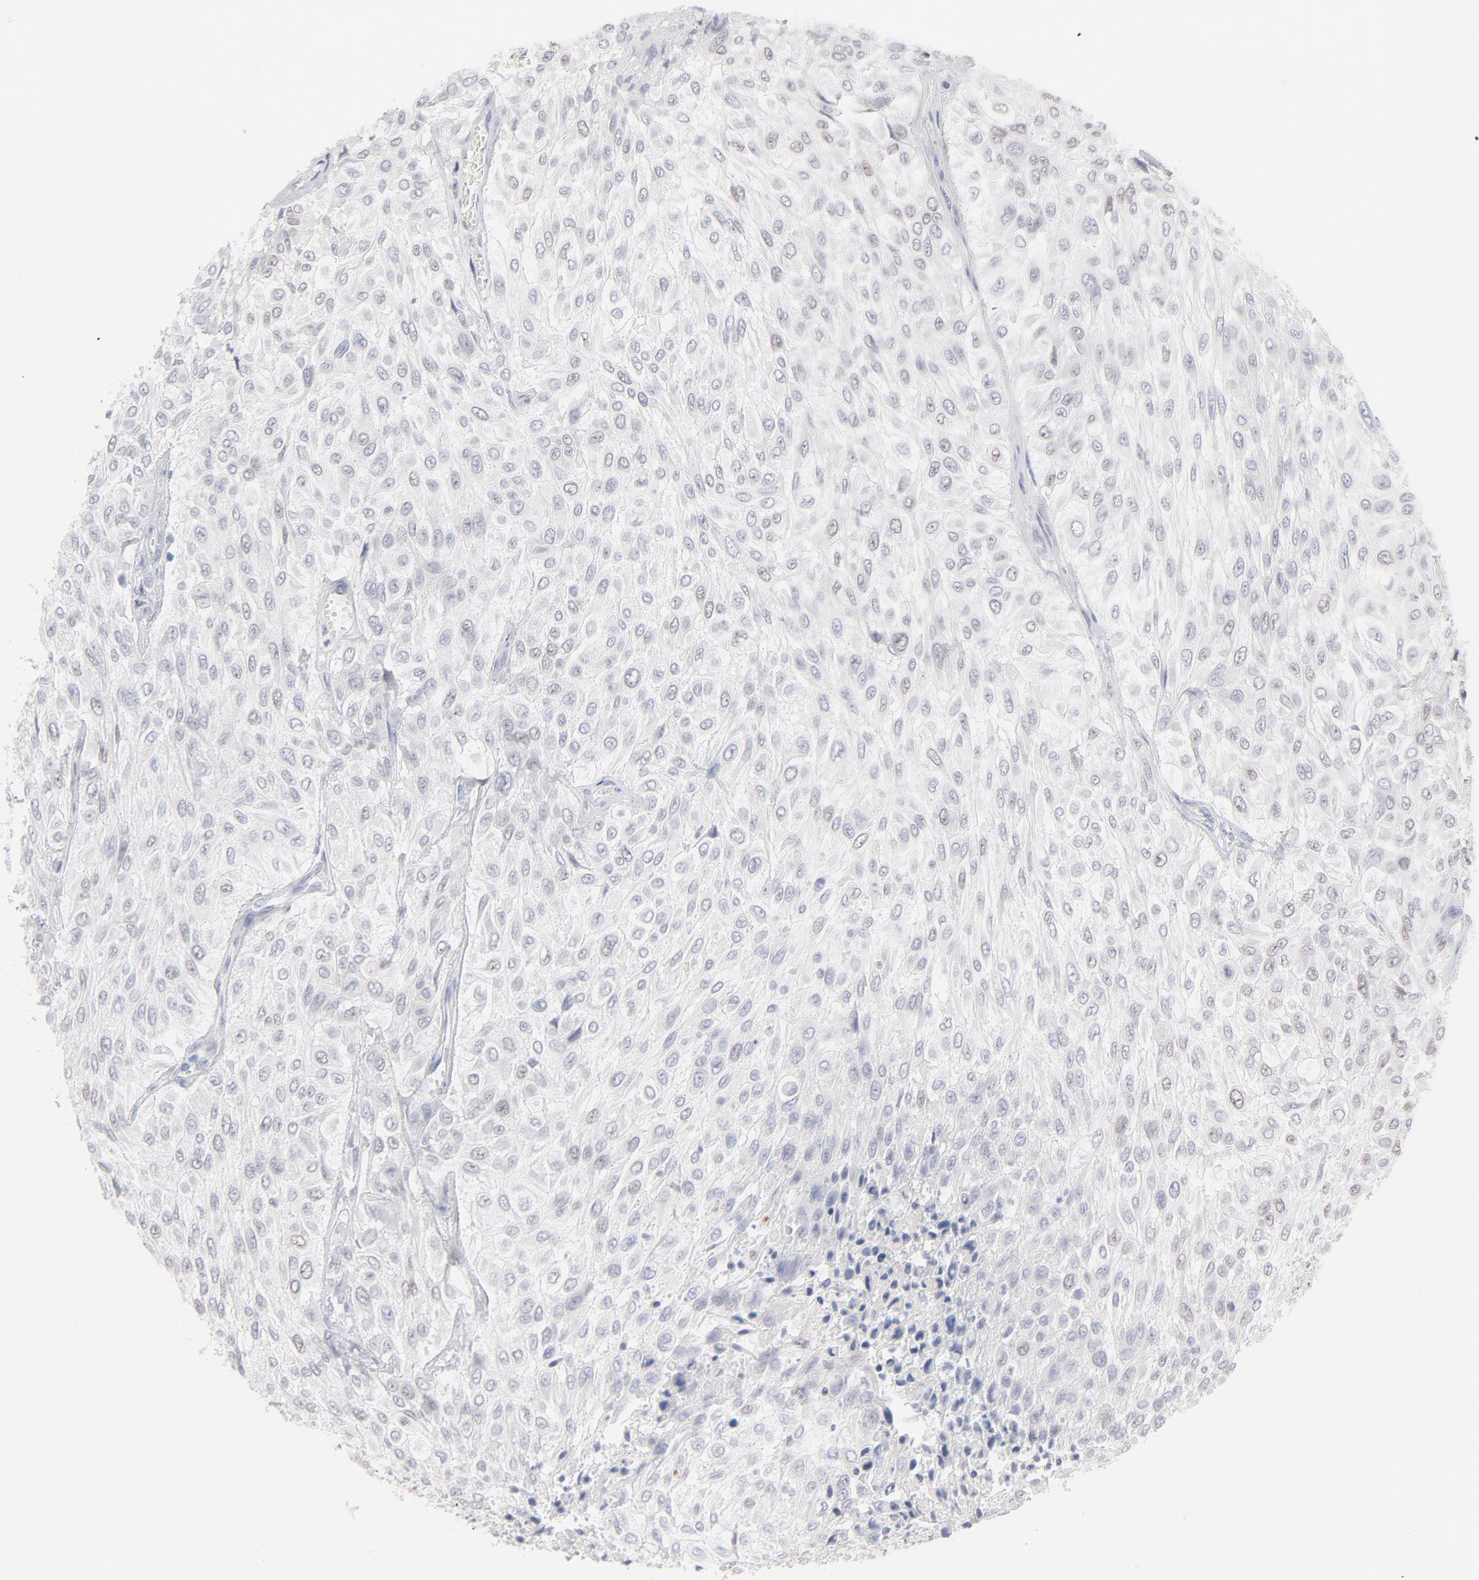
{"staining": {"intensity": "weak", "quantity": "25%-75%", "location": "nuclear"}, "tissue": "urothelial cancer", "cell_type": "Tumor cells", "image_type": "cancer", "snomed": [{"axis": "morphology", "description": "Urothelial carcinoma, High grade"}, {"axis": "topography", "description": "Urinary bladder"}], "caption": "Protein staining reveals weak nuclear staining in approximately 25%-75% of tumor cells in urothelial cancer.", "gene": "MCM7", "patient": {"sex": "male", "age": 57}}